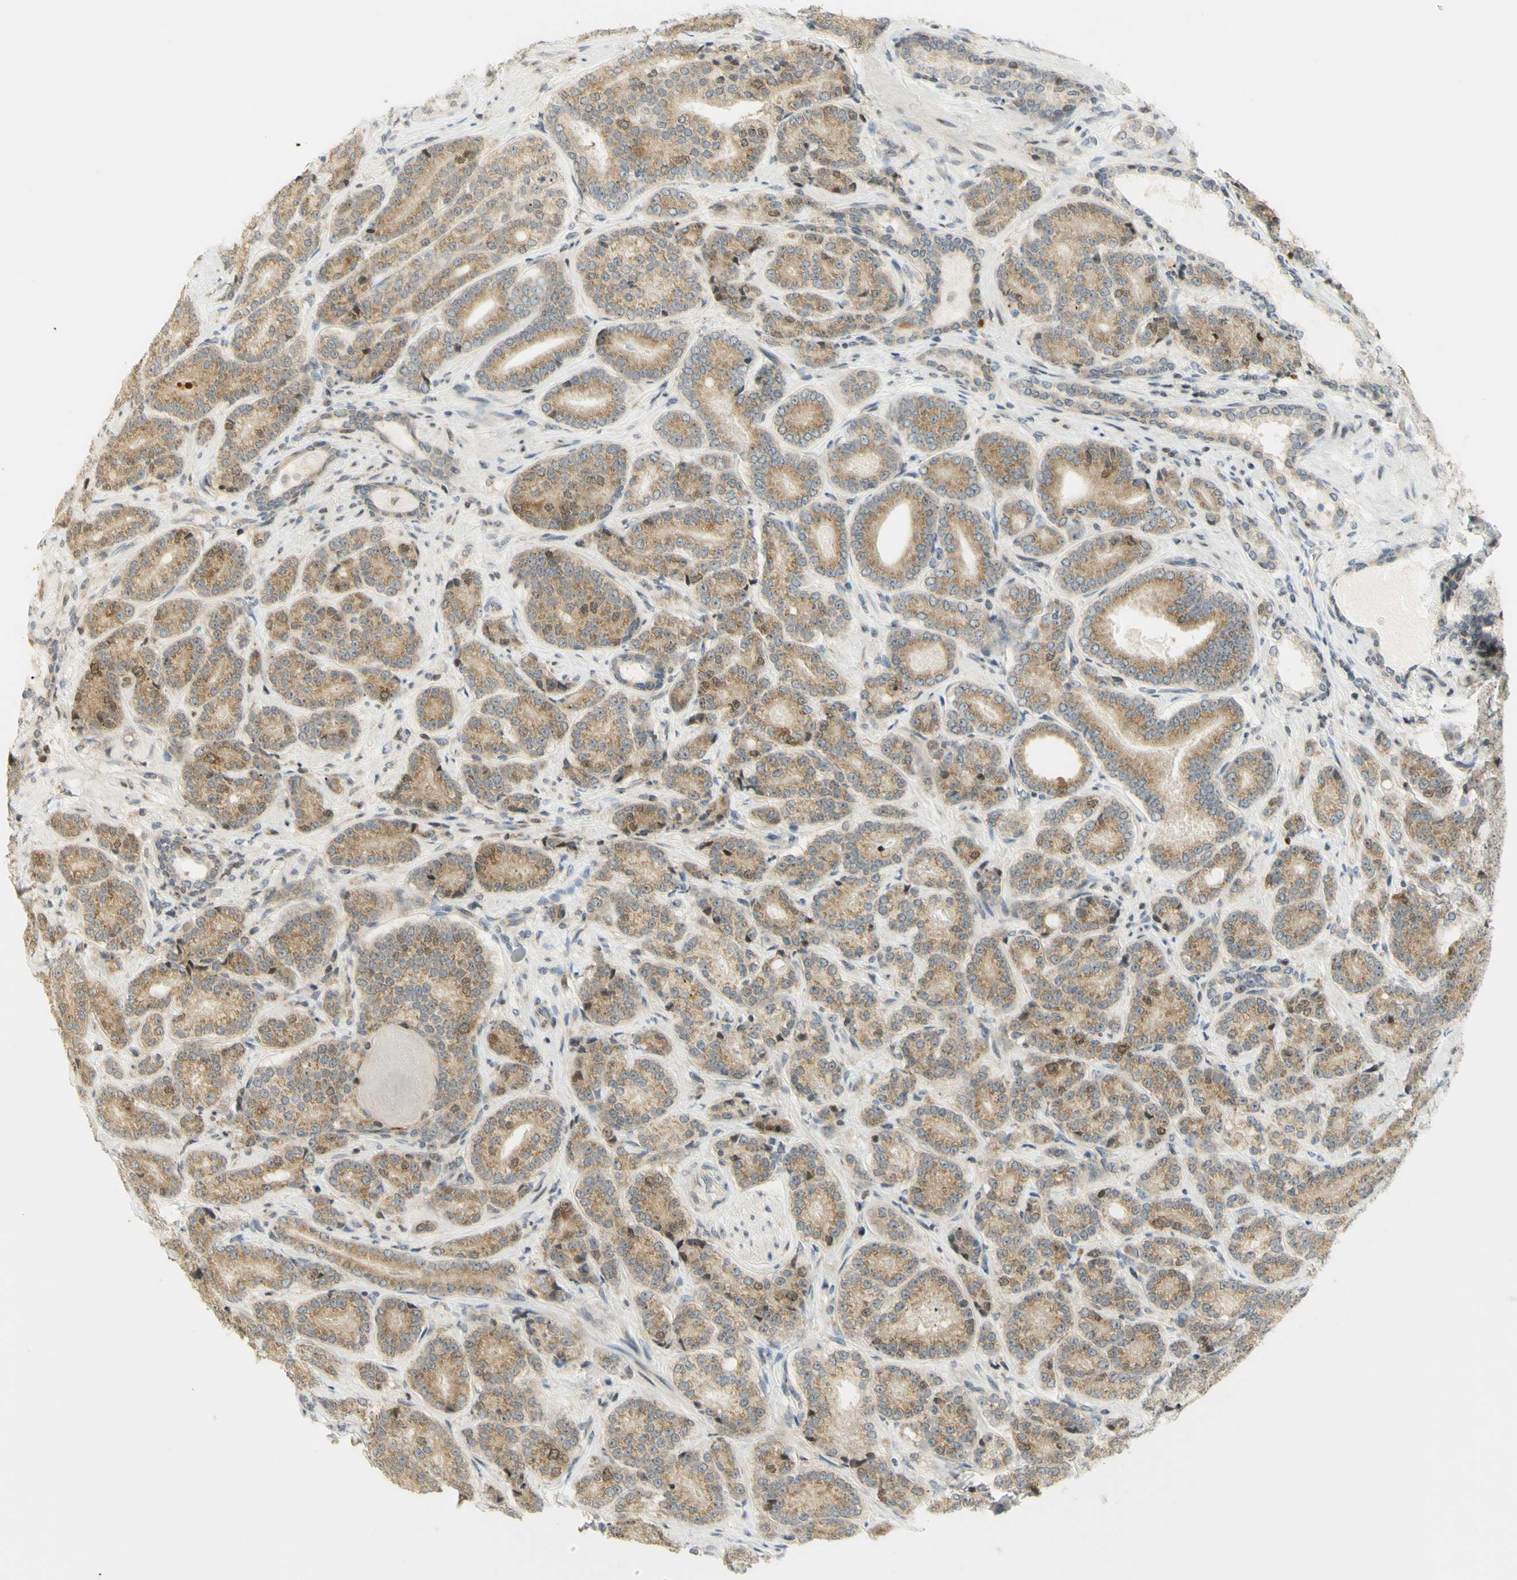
{"staining": {"intensity": "moderate", "quantity": ">75%", "location": "cytoplasmic/membranous,nuclear"}, "tissue": "prostate cancer", "cell_type": "Tumor cells", "image_type": "cancer", "snomed": [{"axis": "morphology", "description": "Adenocarcinoma, High grade"}, {"axis": "topography", "description": "Prostate"}], "caption": "Protein expression analysis of prostate adenocarcinoma (high-grade) demonstrates moderate cytoplasmic/membranous and nuclear staining in about >75% of tumor cells.", "gene": "KIF11", "patient": {"sex": "male", "age": 61}}